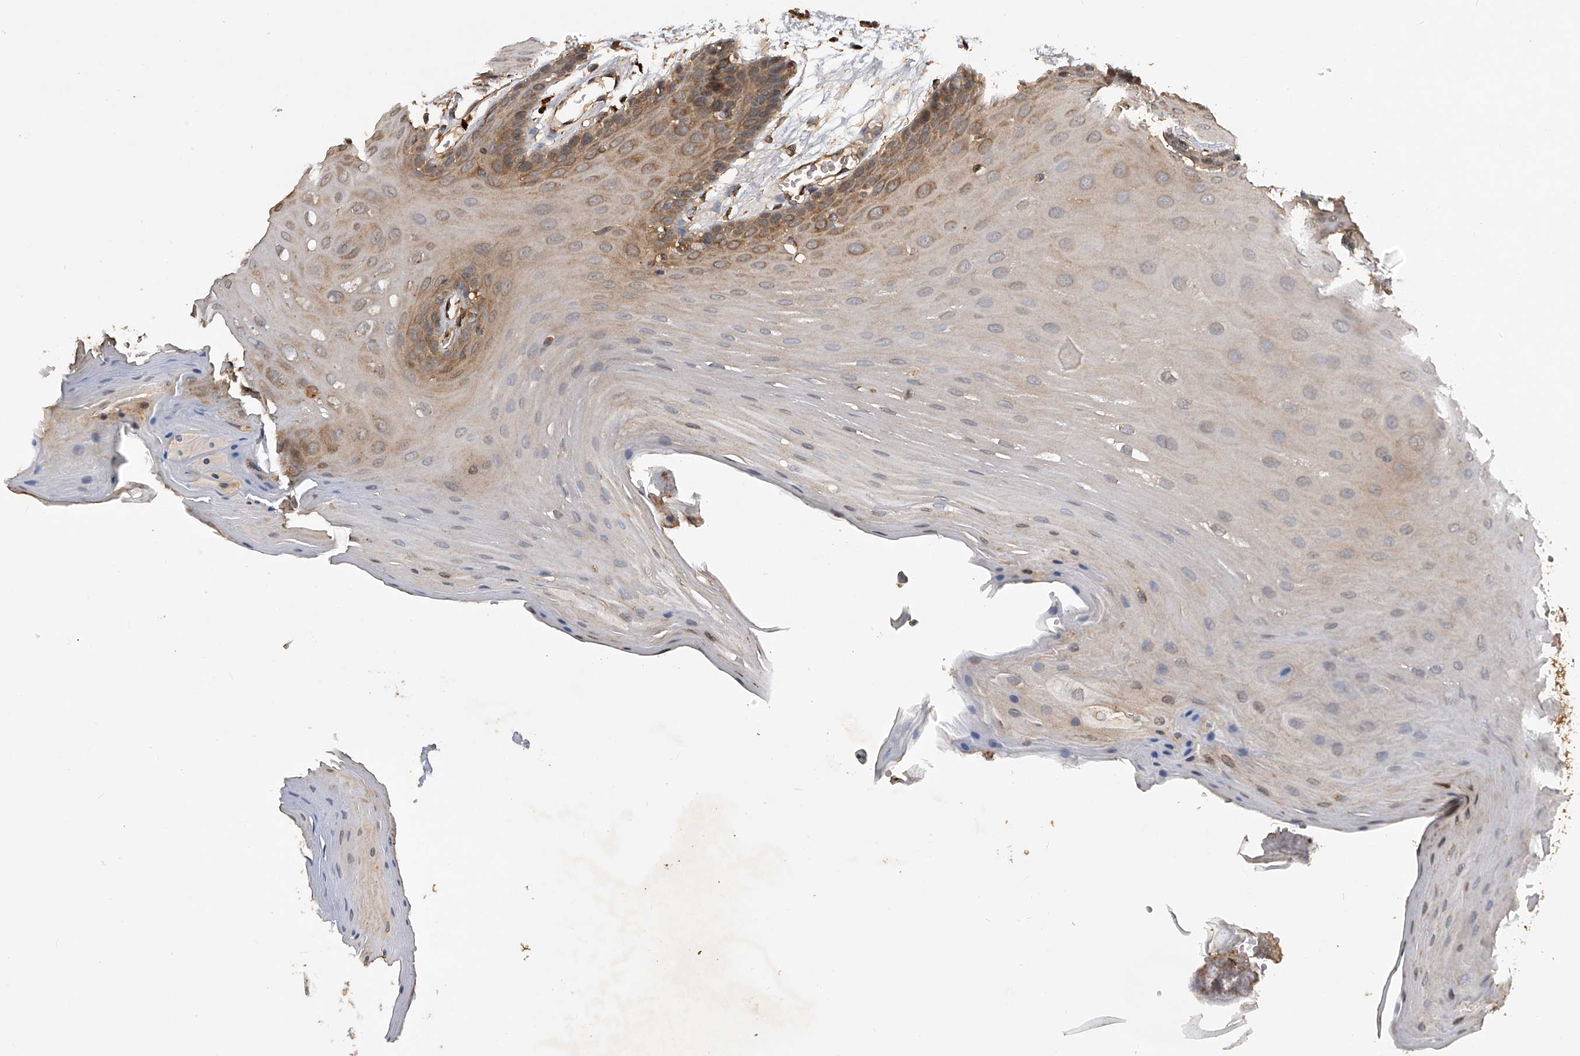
{"staining": {"intensity": "moderate", "quantity": "25%-75%", "location": "cytoplasmic/membranous"}, "tissue": "oral mucosa", "cell_type": "Squamous epithelial cells", "image_type": "normal", "snomed": [{"axis": "morphology", "description": "Normal tissue, NOS"}, {"axis": "morphology", "description": "Squamous cell carcinoma, NOS"}, {"axis": "topography", "description": "Skeletal muscle"}, {"axis": "topography", "description": "Oral tissue"}, {"axis": "topography", "description": "Salivary gland"}, {"axis": "topography", "description": "Head-Neck"}], "caption": "IHC photomicrograph of normal human oral mucosa stained for a protein (brown), which demonstrates medium levels of moderate cytoplasmic/membranous positivity in approximately 25%-75% of squamous epithelial cells.", "gene": "PTPRA", "patient": {"sex": "male", "age": 54}}